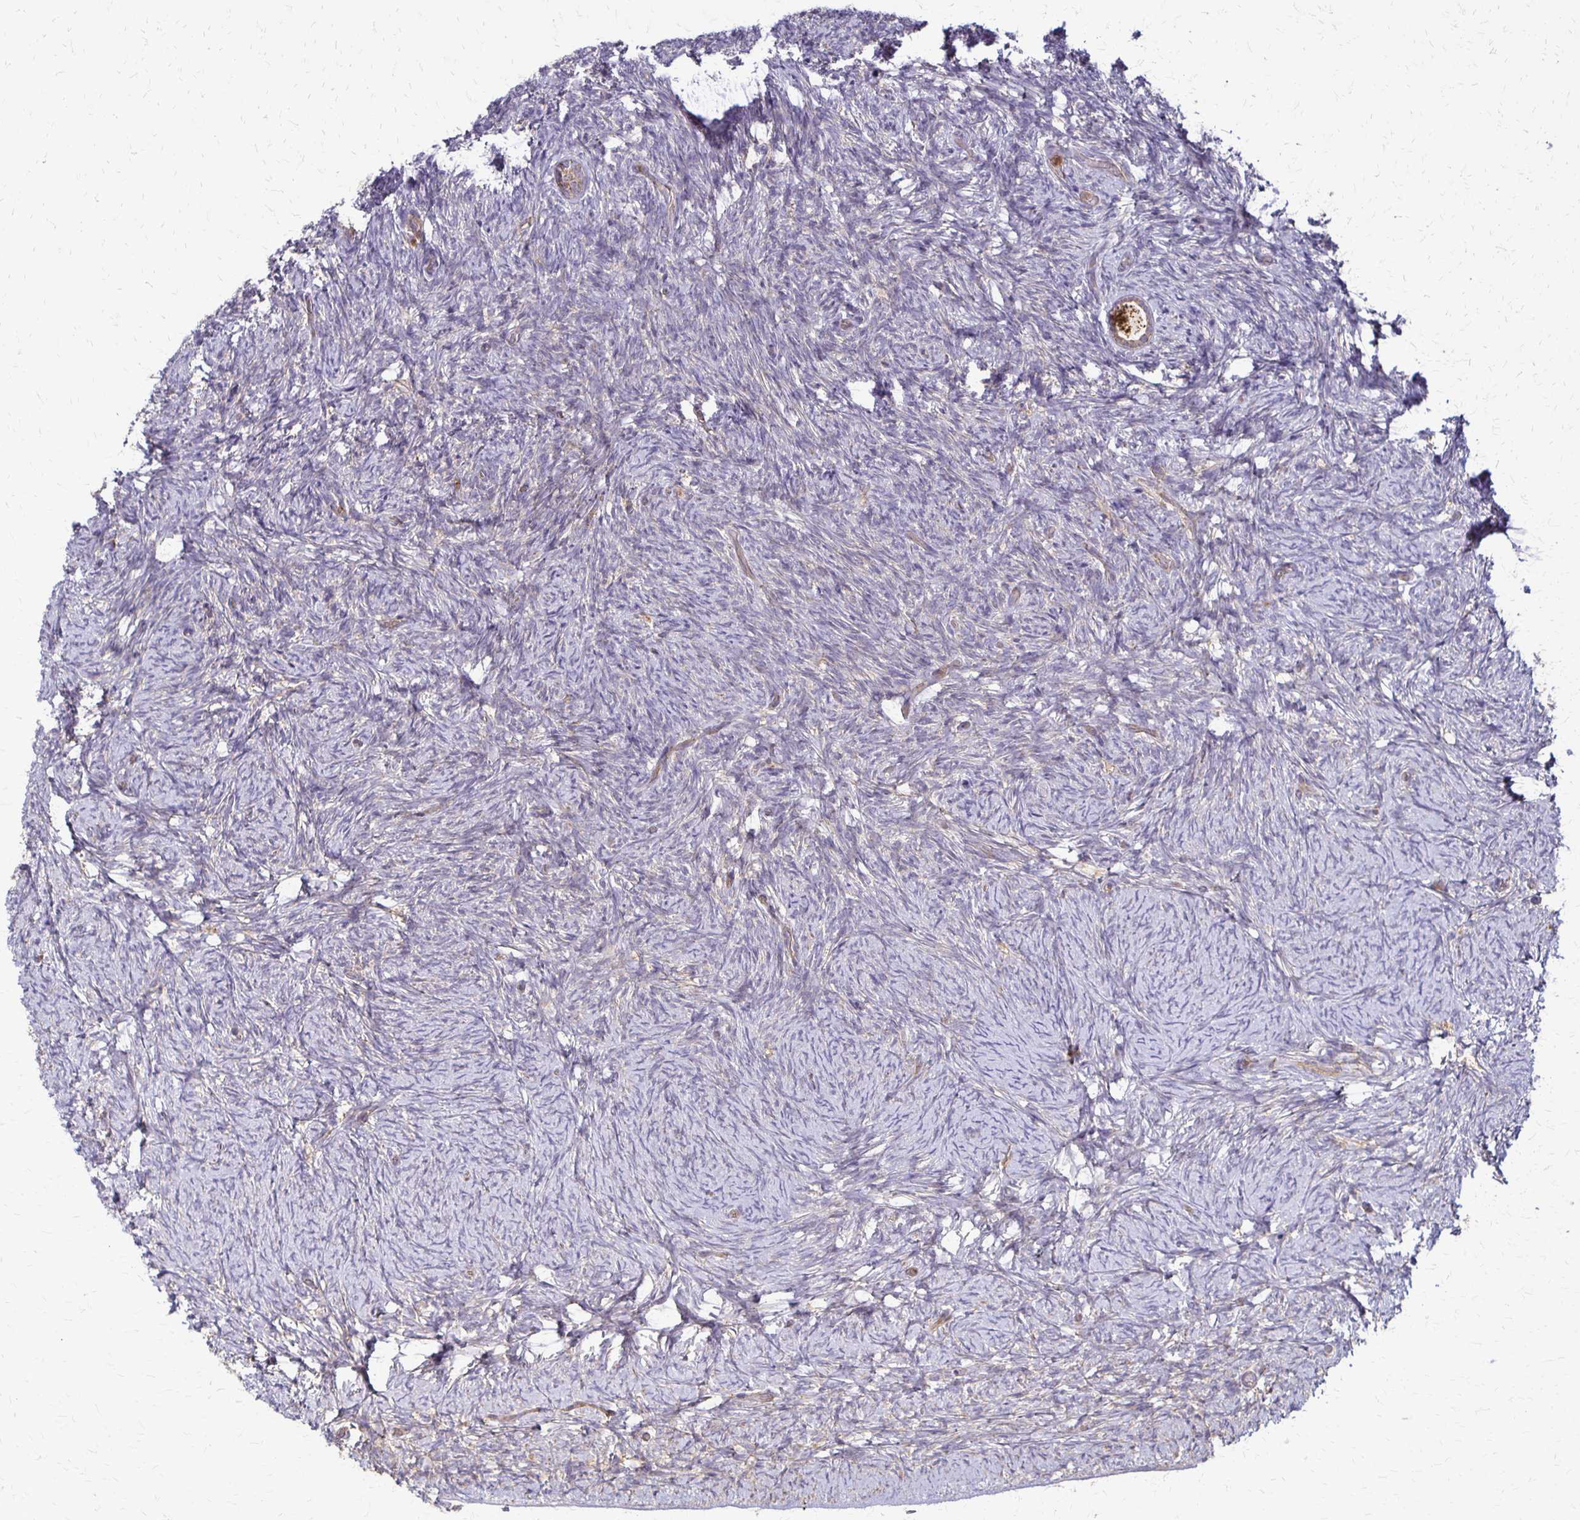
{"staining": {"intensity": "moderate", "quantity": "25%-75%", "location": "cytoplasmic/membranous"}, "tissue": "ovary", "cell_type": "Follicle cells", "image_type": "normal", "snomed": [{"axis": "morphology", "description": "Normal tissue, NOS"}, {"axis": "topography", "description": "Ovary"}], "caption": "The image reveals staining of benign ovary, revealing moderate cytoplasmic/membranous protein expression (brown color) within follicle cells.", "gene": "EIF4EBP2", "patient": {"sex": "female", "age": 34}}